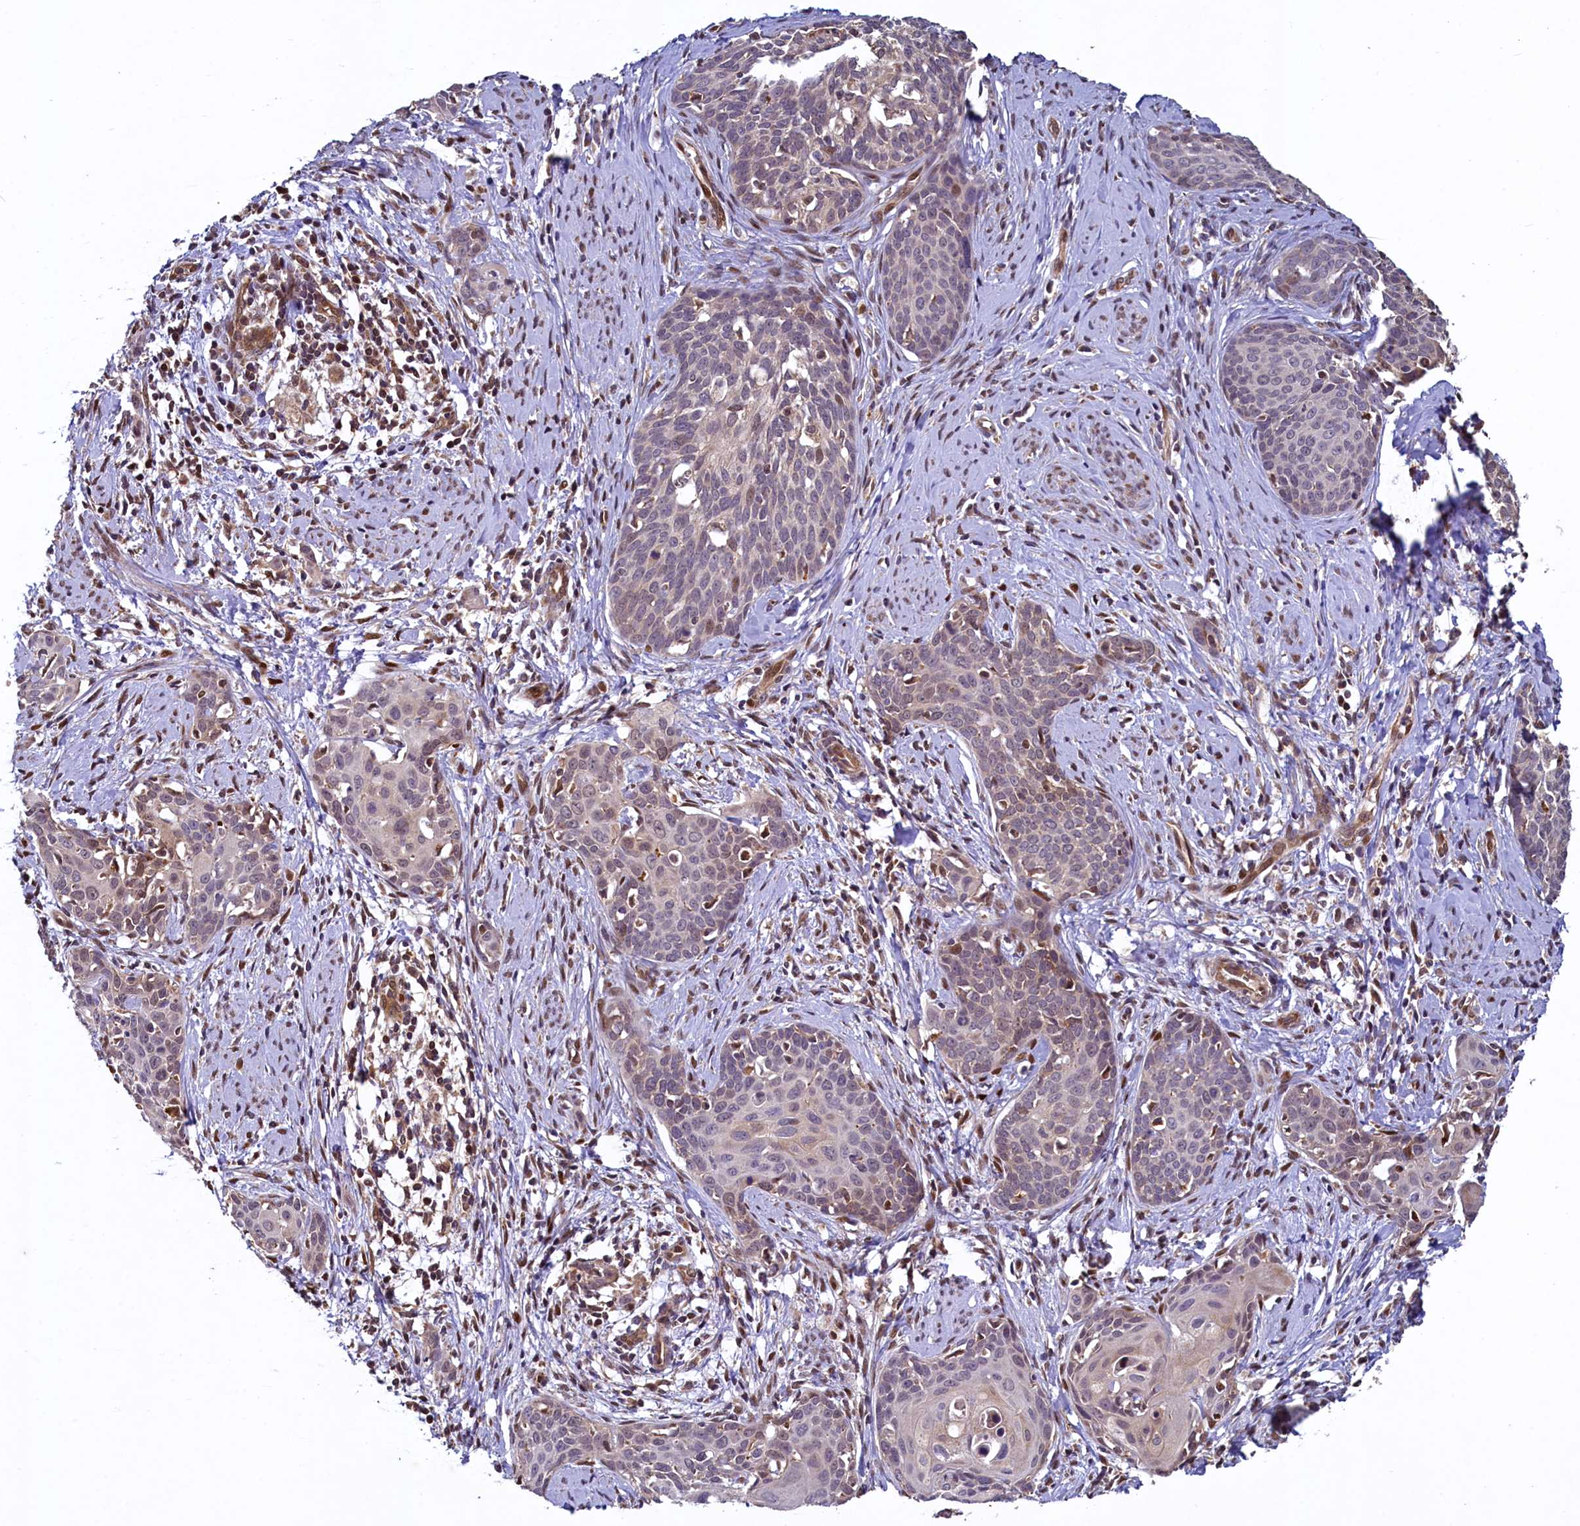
{"staining": {"intensity": "weak", "quantity": "<25%", "location": "nuclear"}, "tissue": "cervical cancer", "cell_type": "Tumor cells", "image_type": "cancer", "snomed": [{"axis": "morphology", "description": "Squamous cell carcinoma, NOS"}, {"axis": "topography", "description": "Cervix"}], "caption": "Immunohistochemistry (IHC) image of neoplastic tissue: squamous cell carcinoma (cervical) stained with DAB (3,3'-diaminobenzidine) shows no significant protein staining in tumor cells.", "gene": "ZNF577", "patient": {"sex": "female", "age": 52}}